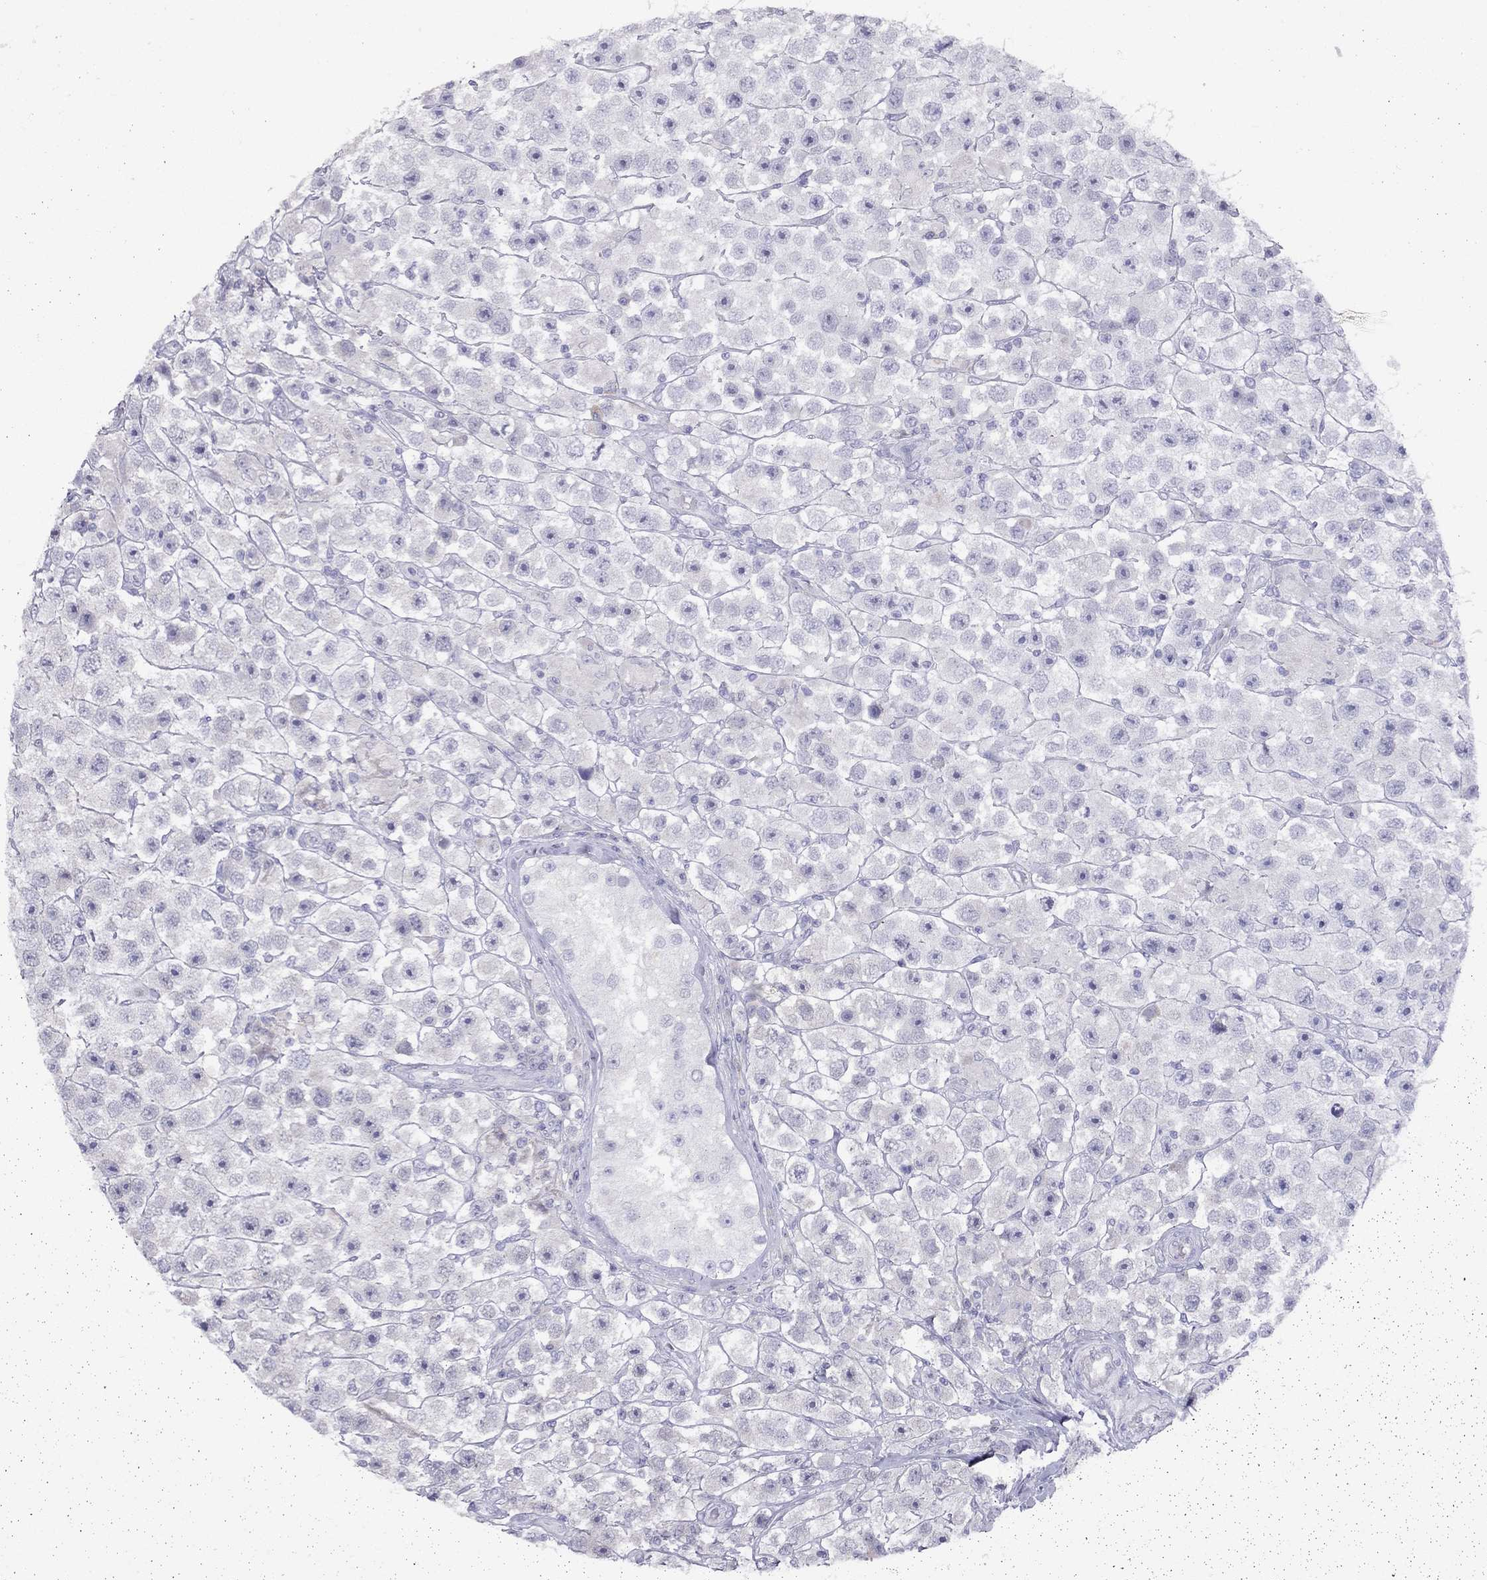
{"staining": {"intensity": "negative", "quantity": "none", "location": "none"}, "tissue": "testis cancer", "cell_type": "Tumor cells", "image_type": "cancer", "snomed": [{"axis": "morphology", "description": "Seminoma, NOS"}, {"axis": "topography", "description": "Testis"}], "caption": "Immunohistochemical staining of testis cancer (seminoma) reveals no significant positivity in tumor cells.", "gene": "CPNE4", "patient": {"sex": "male", "age": 45}}